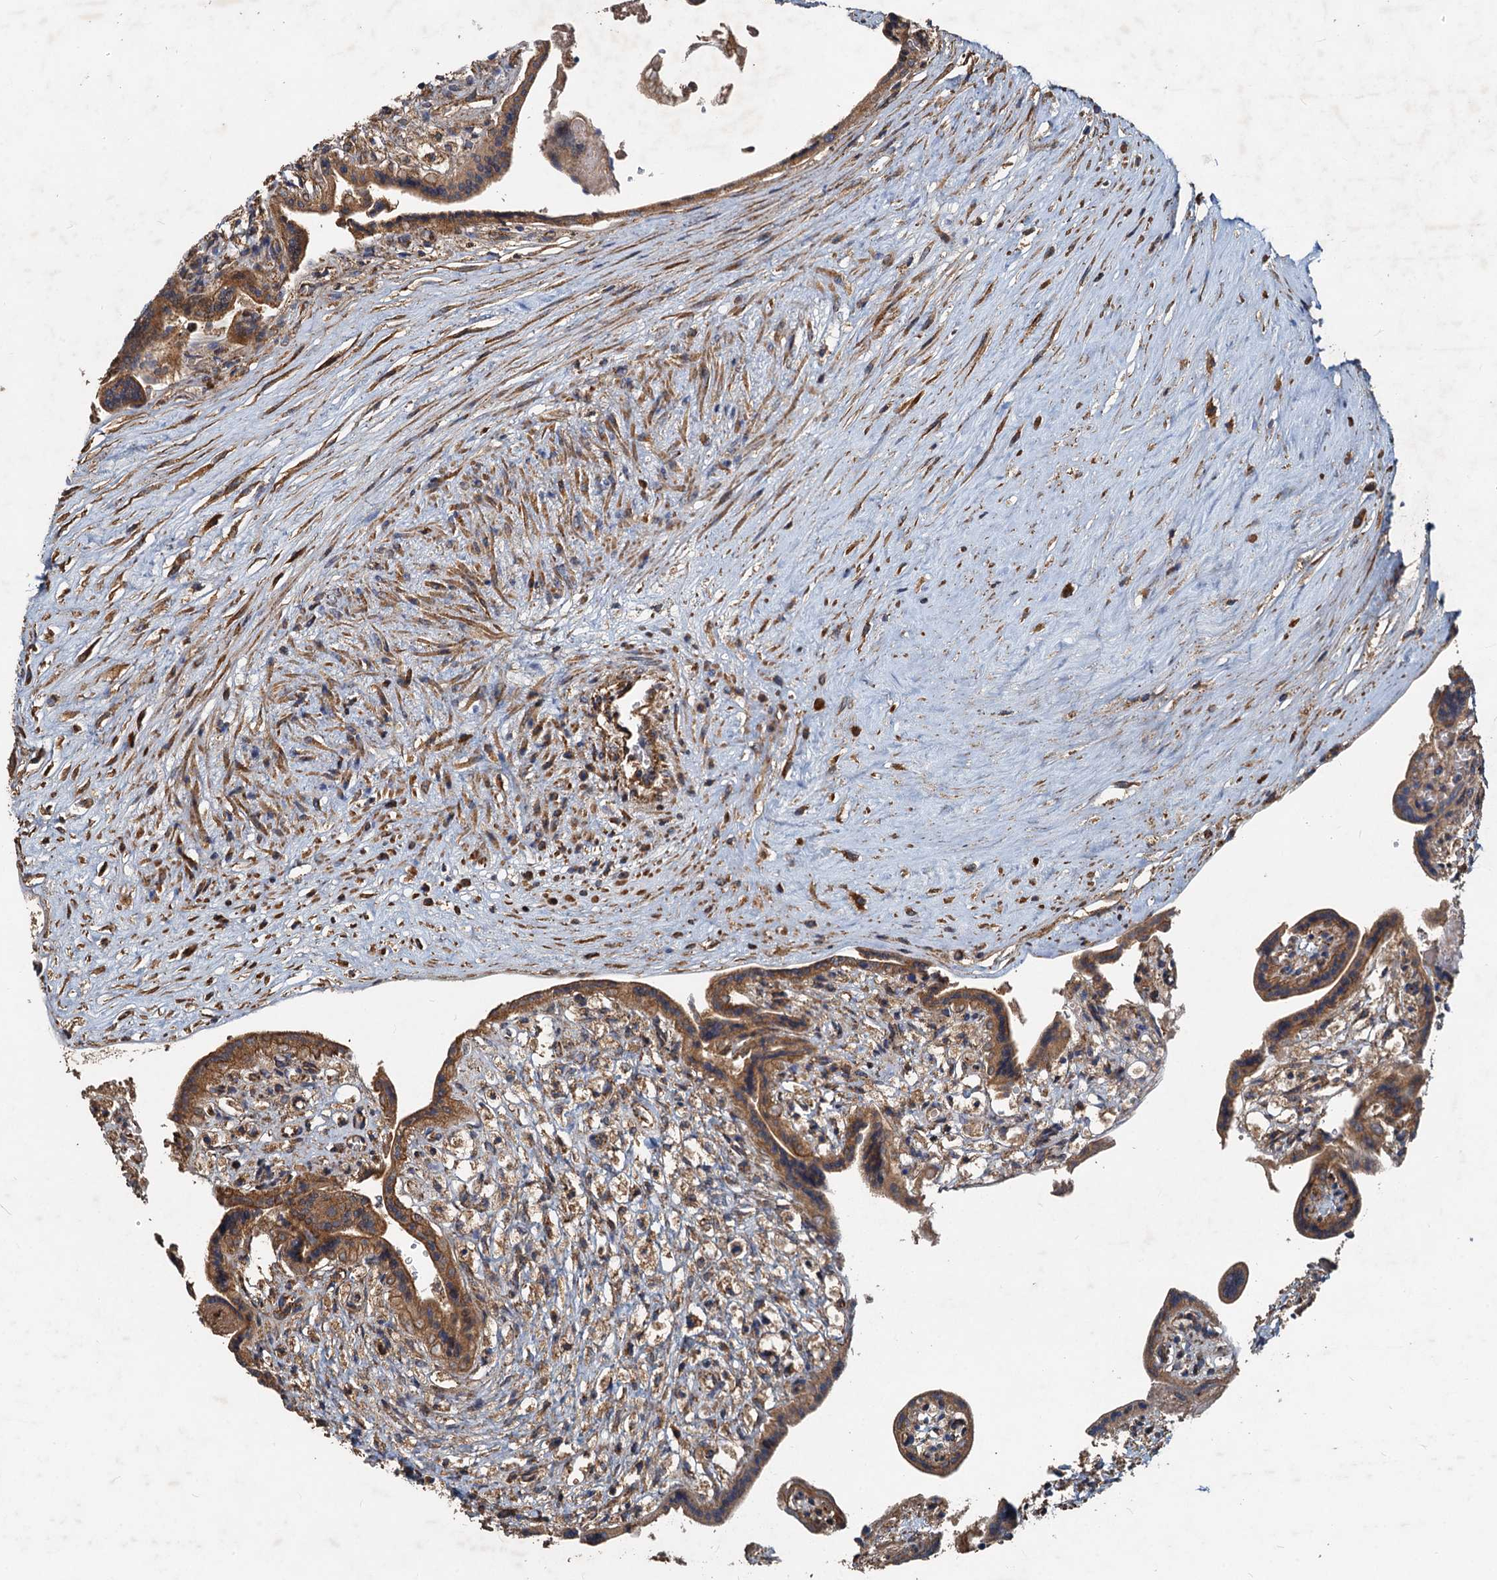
{"staining": {"intensity": "moderate", "quantity": ">75%", "location": "cytoplasmic/membranous"}, "tissue": "placenta", "cell_type": "Trophoblastic cells", "image_type": "normal", "snomed": [{"axis": "morphology", "description": "Normal tissue, NOS"}, {"axis": "topography", "description": "Placenta"}], "caption": "Immunohistochemical staining of unremarkable placenta demonstrates >75% levels of moderate cytoplasmic/membranous protein staining in about >75% of trophoblastic cells. Ihc stains the protein in brown and the nuclei are stained blue.", "gene": "SDS", "patient": {"sex": "female", "age": 37}}